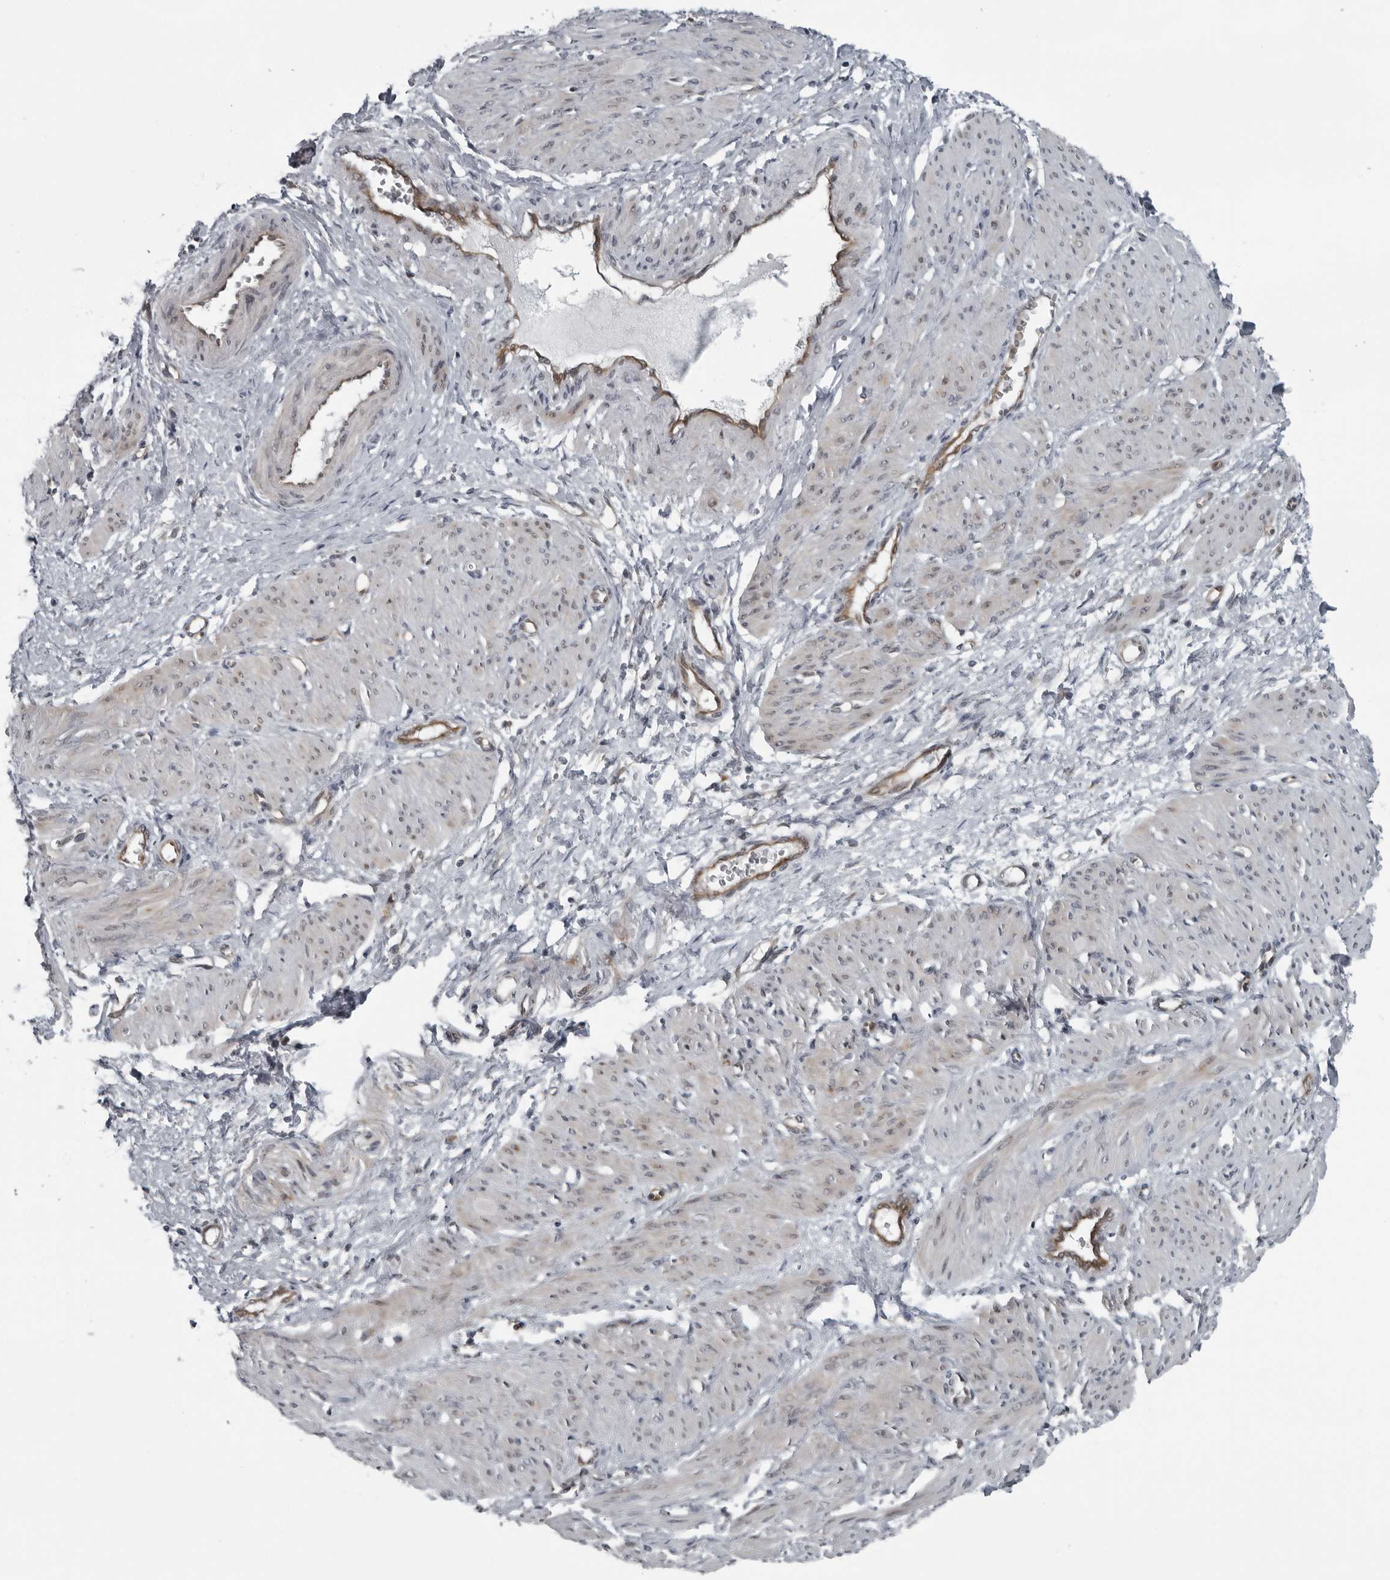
{"staining": {"intensity": "weak", "quantity": "<25%", "location": "cytoplasmic/membranous"}, "tissue": "smooth muscle", "cell_type": "Smooth muscle cells", "image_type": "normal", "snomed": [{"axis": "morphology", "description": "Normal tissue, NOS"}, {"axis": "topography", "description": "Endometrium"}], "caption": "Protein analysis of benign smooth muscle displays no significant expression in smooth muscle cells.", "gene": "FAM102B", "patient": {"sex": "female", "age": 33}}